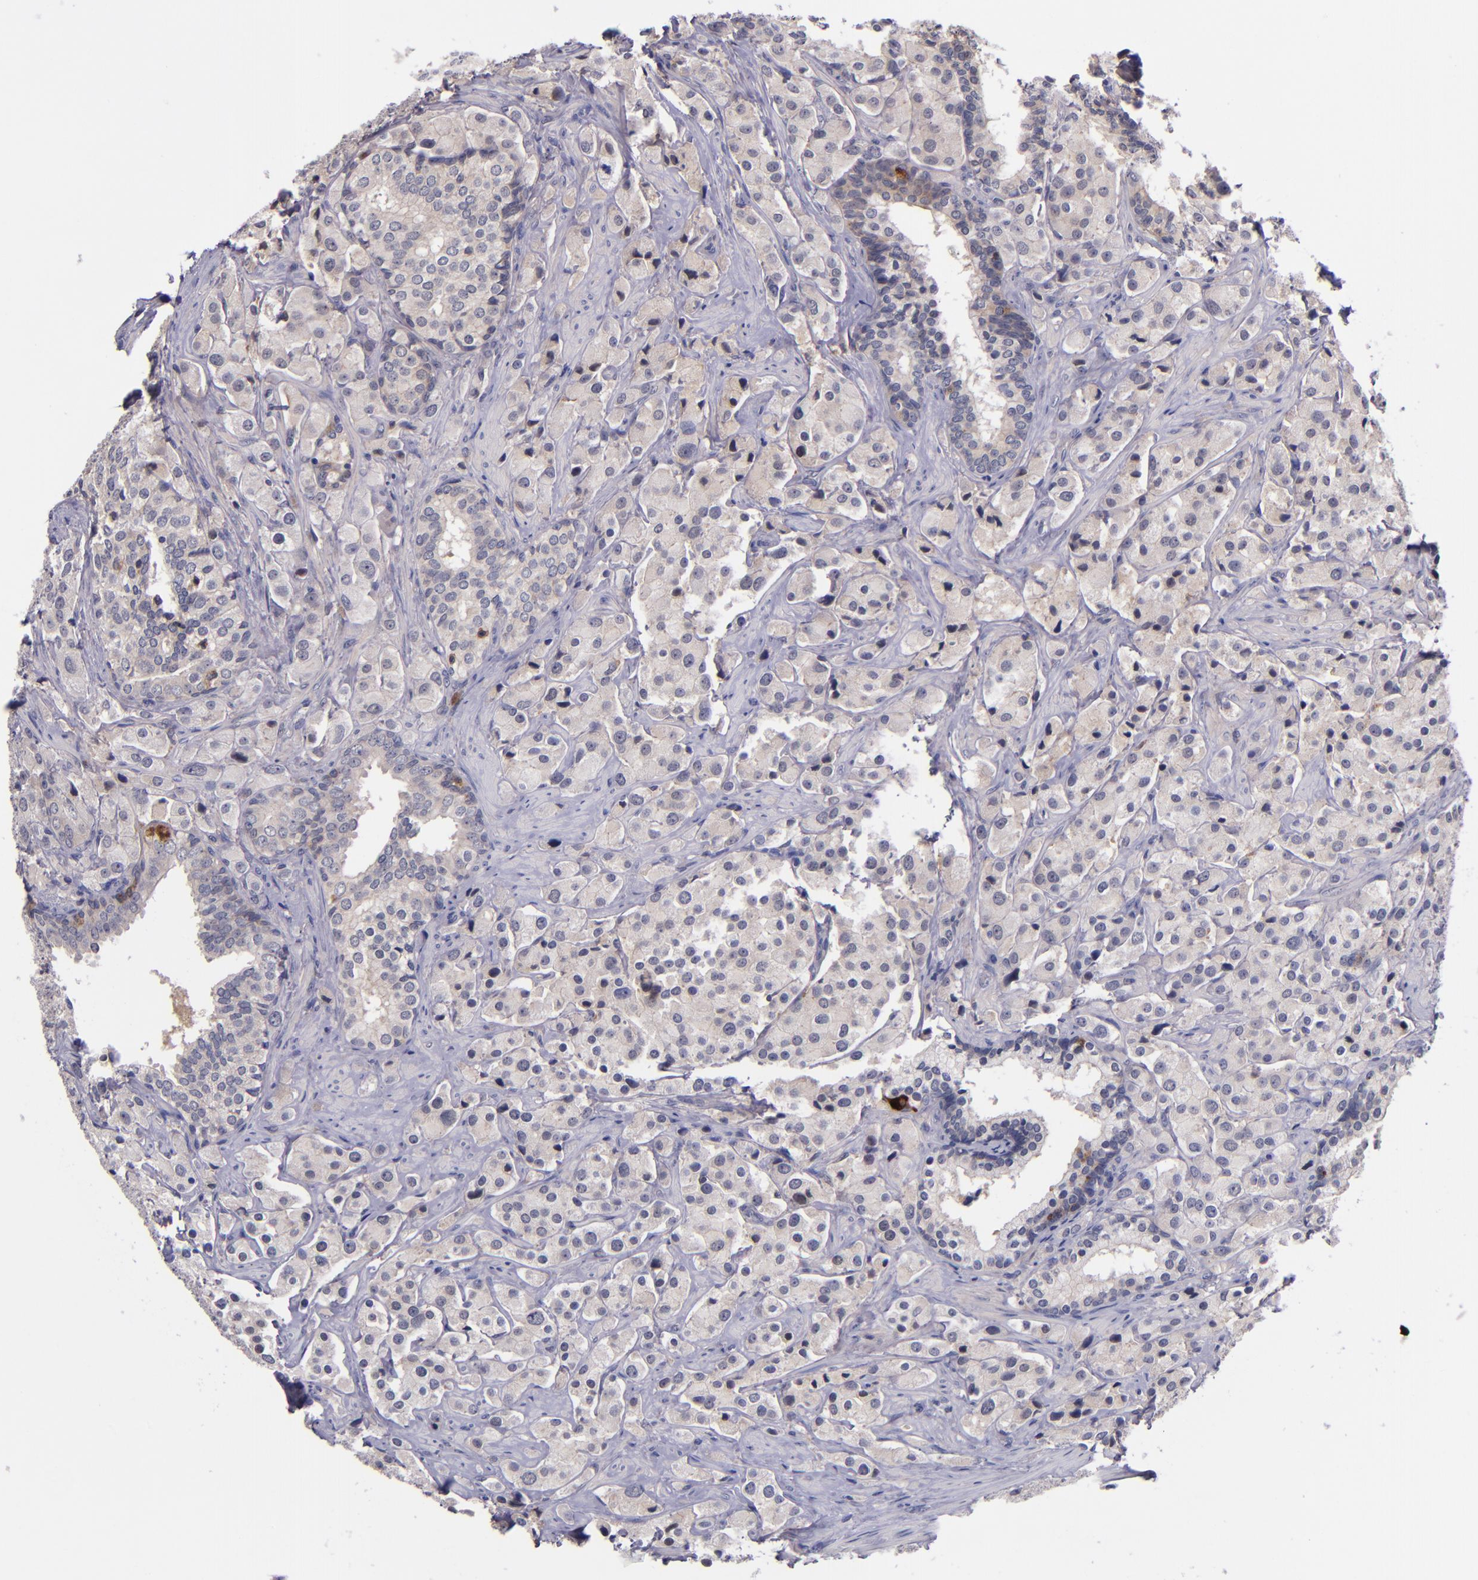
{"staining": {"intensity": "weak", "quantity": ">75%", "location": "cytoplasmic/membranous"}, "tissue": "prostate cancer", "cell_type": "Tumor cells", "image_type": "cancer", "snomed": [{"axis": "morphology", "description": "Adenocarcinoma, Medium grade"}, {"axis": "topography", "description": "Prostate"}], "caption": "Prostate medium-grade adenocarcinoma tissue shows weak cytoplasmic/membranous staining in about >75% of tumor cells", "gene": "RBP4", "patient": {"sex": "male", "age": 70}}